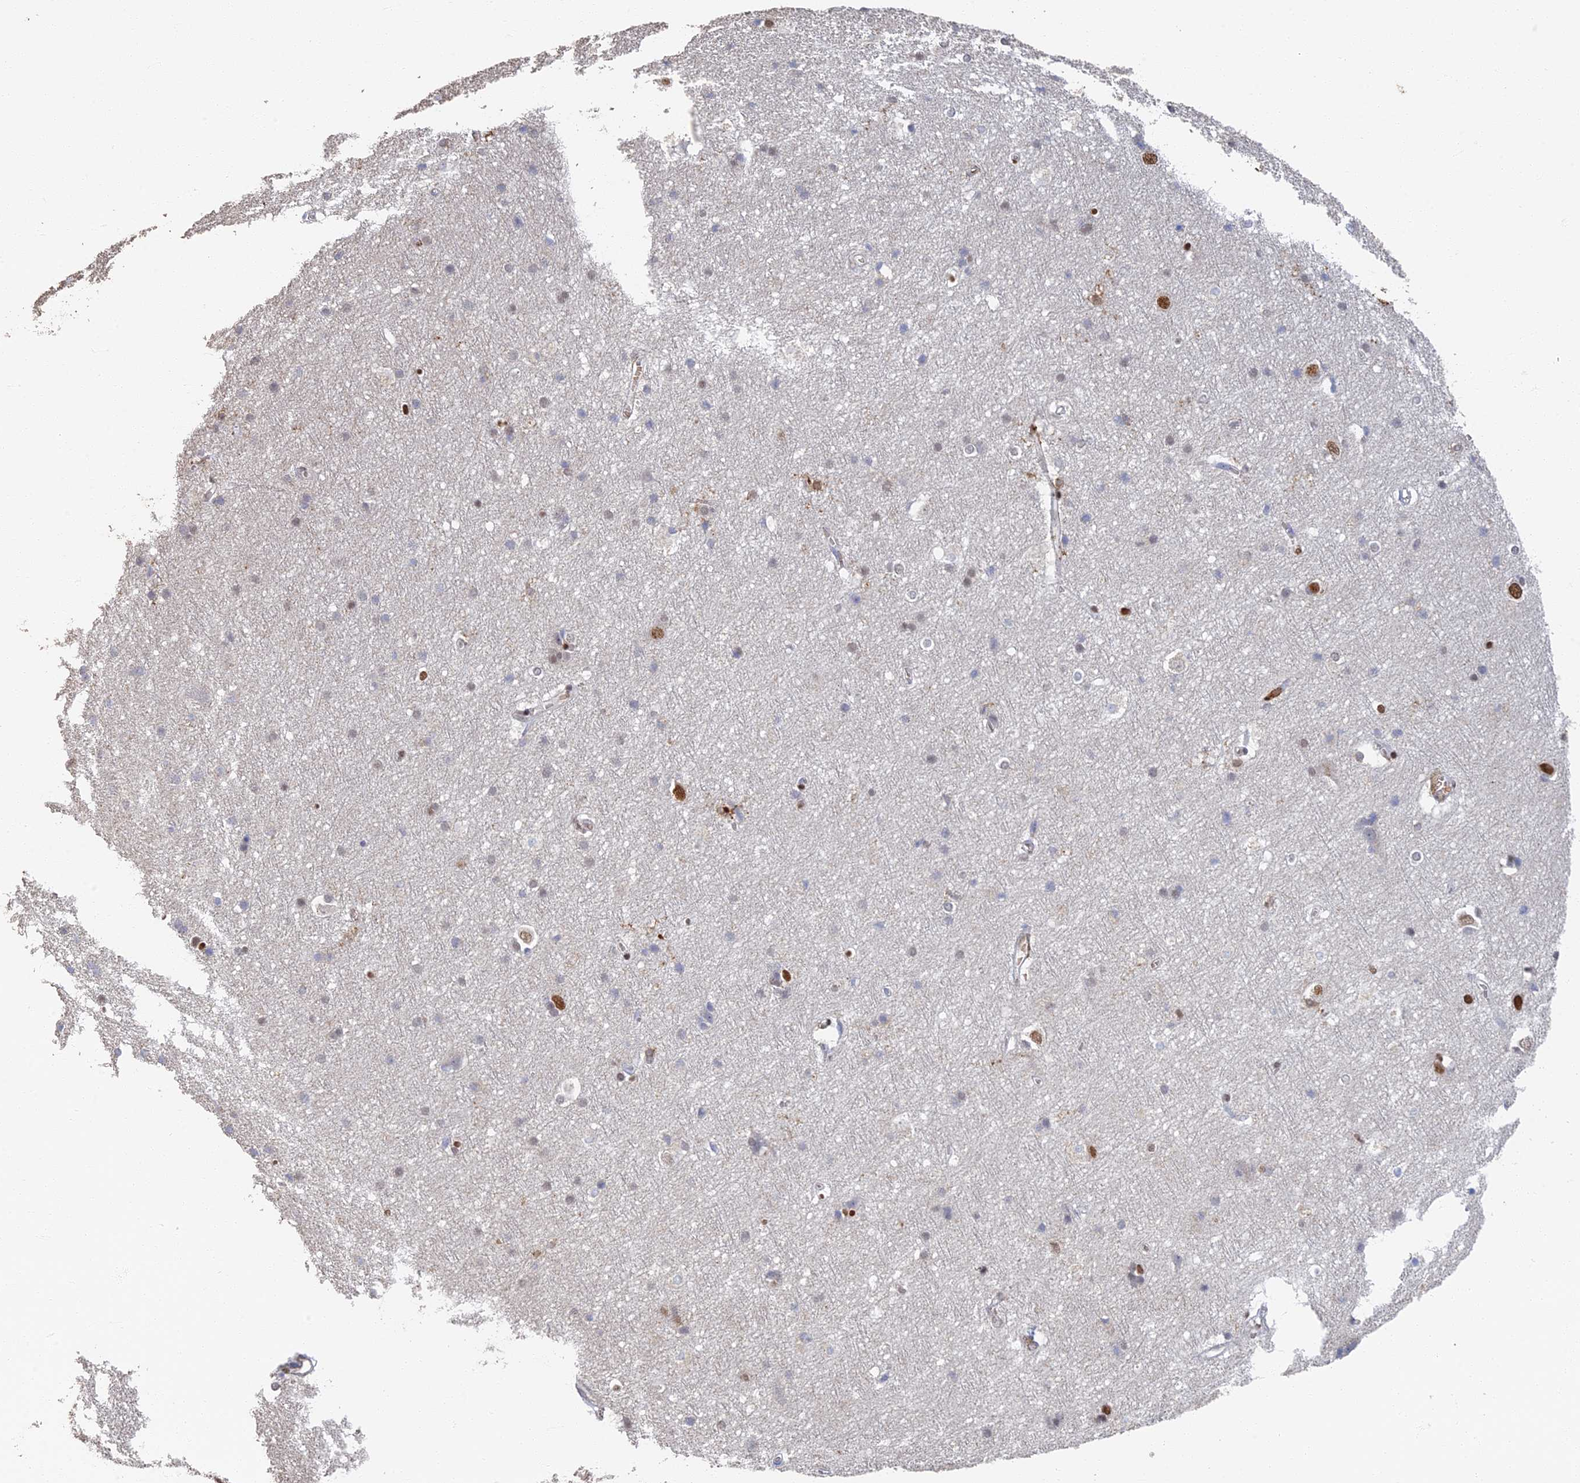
{"staining": {"intensity": "negative", "quantity": "none", "location": "none"}, "tissue": "cerebral cortex", "cell_type": "Endothelial cells", "image_type": "normal", "snomed": [{"axis": "morphology", "description": "Normal tissue, NOS"}, {"axis": "topography", "description": "Cerebral cortex"}], "caption": "An immunohistochemistry micrograph of benign cerebral cortex is shown. There is no staining in endothelial cells of cerebral cortex. Brightfield microscopy of immunohistochemistry stained with DAB (3,3'-diaminobenzidine) (brown) and hematoxylin (blue), captured at high magnification.", "gene": "GPATCH1", "patient": {"sex": "male", "age": 54}}